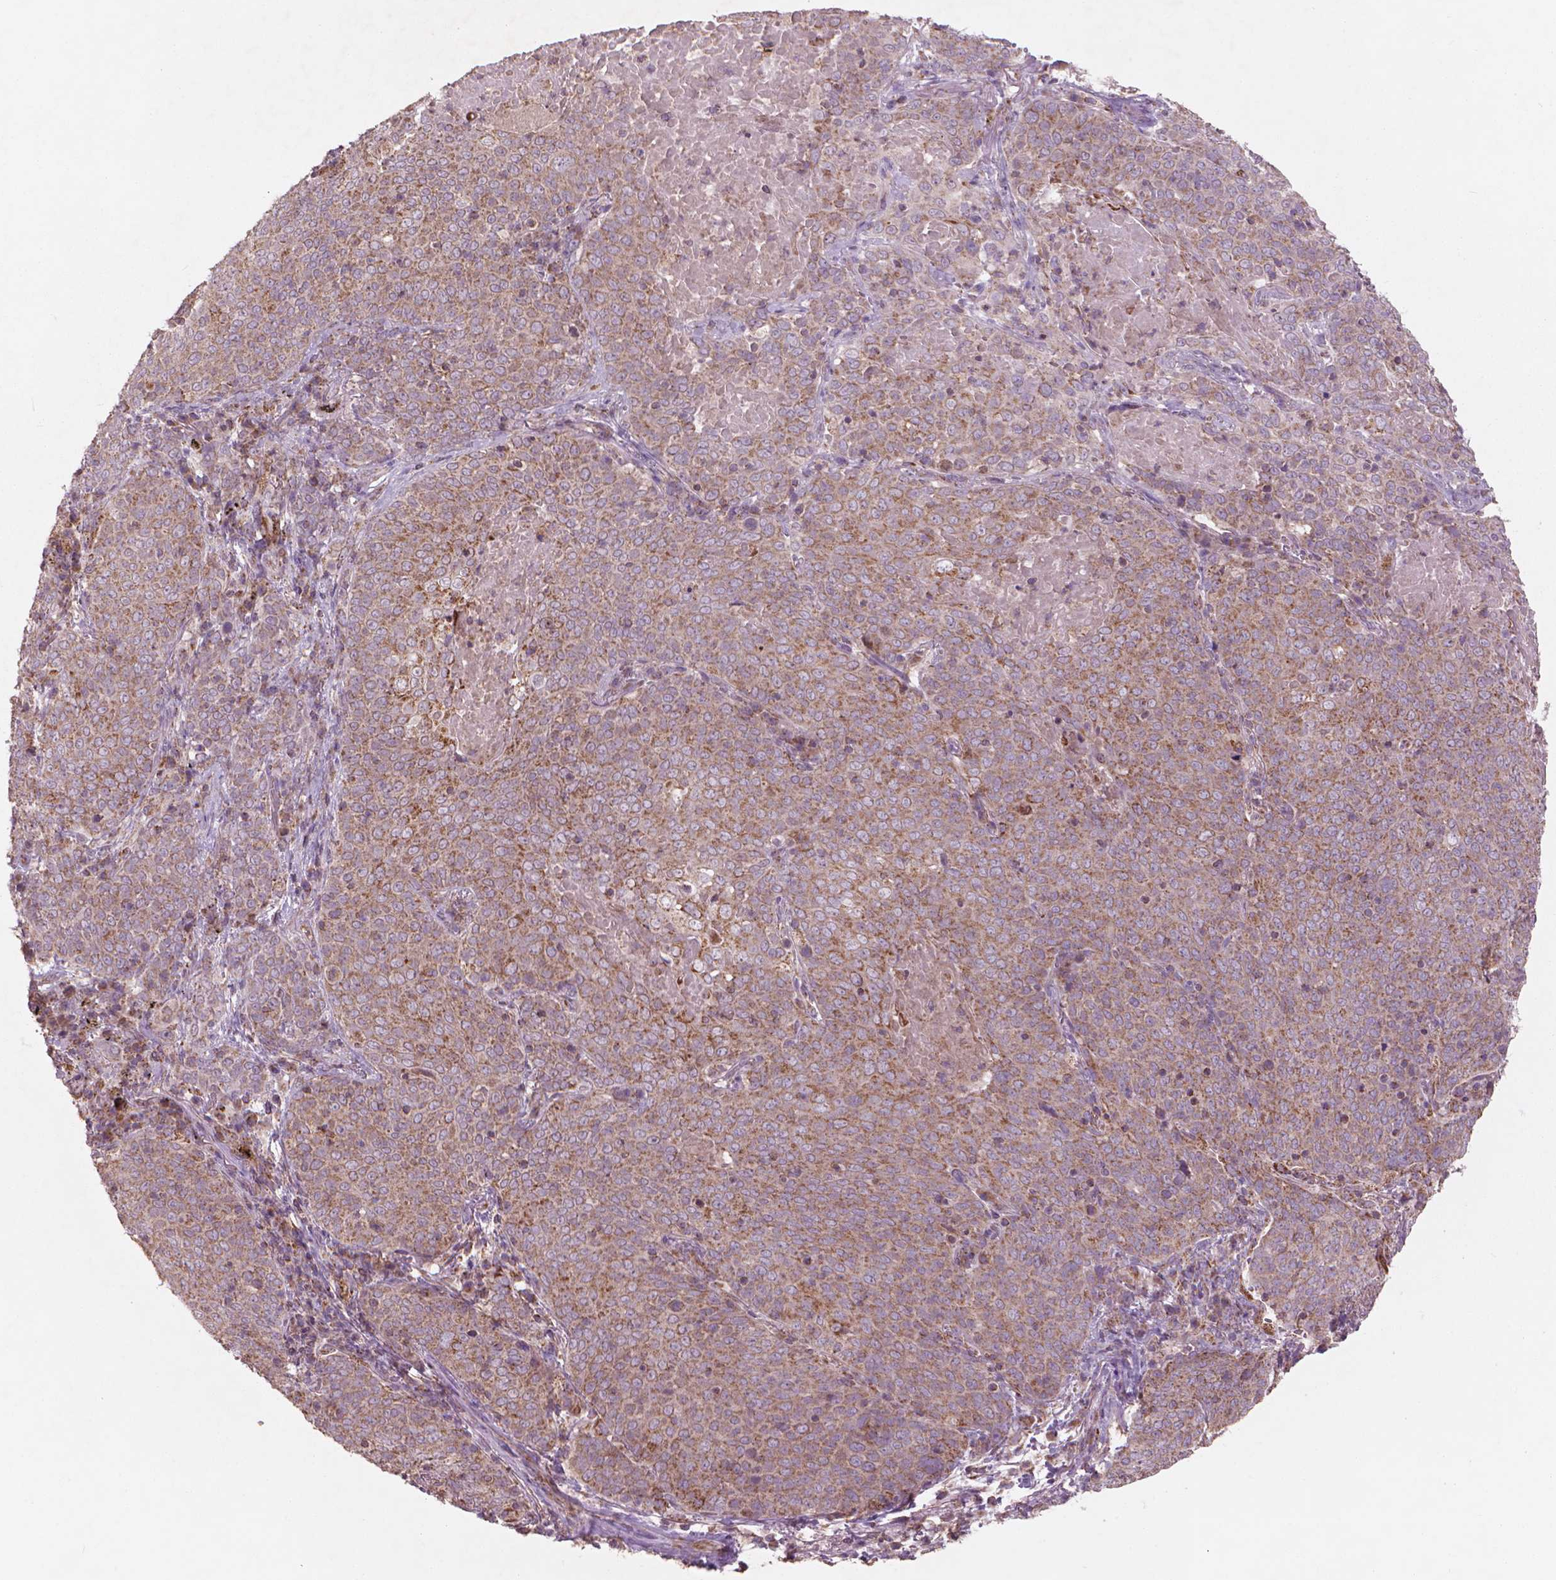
{"staining": {"intensity": "weak", "quantity": ">75%", "location": "cytoplasmic/membranous"}, "tissue": "lung cancer", "cell_type": "Tumor cells", "image_type": "cancer", "snomed": [{"axis": "morphology", "description": "Squamous cell carcinoma, NOS"}, {"axis": "topography", "description": "Lung"}], "caption": "Protein expression analysis of squamous cell carcinoma (lung) displays weak cytoplasmic/membranous expression in approximately >75% of tumor cells.", "gene": "NLRX1", "patient": {"sex": "male", "age": 82}}